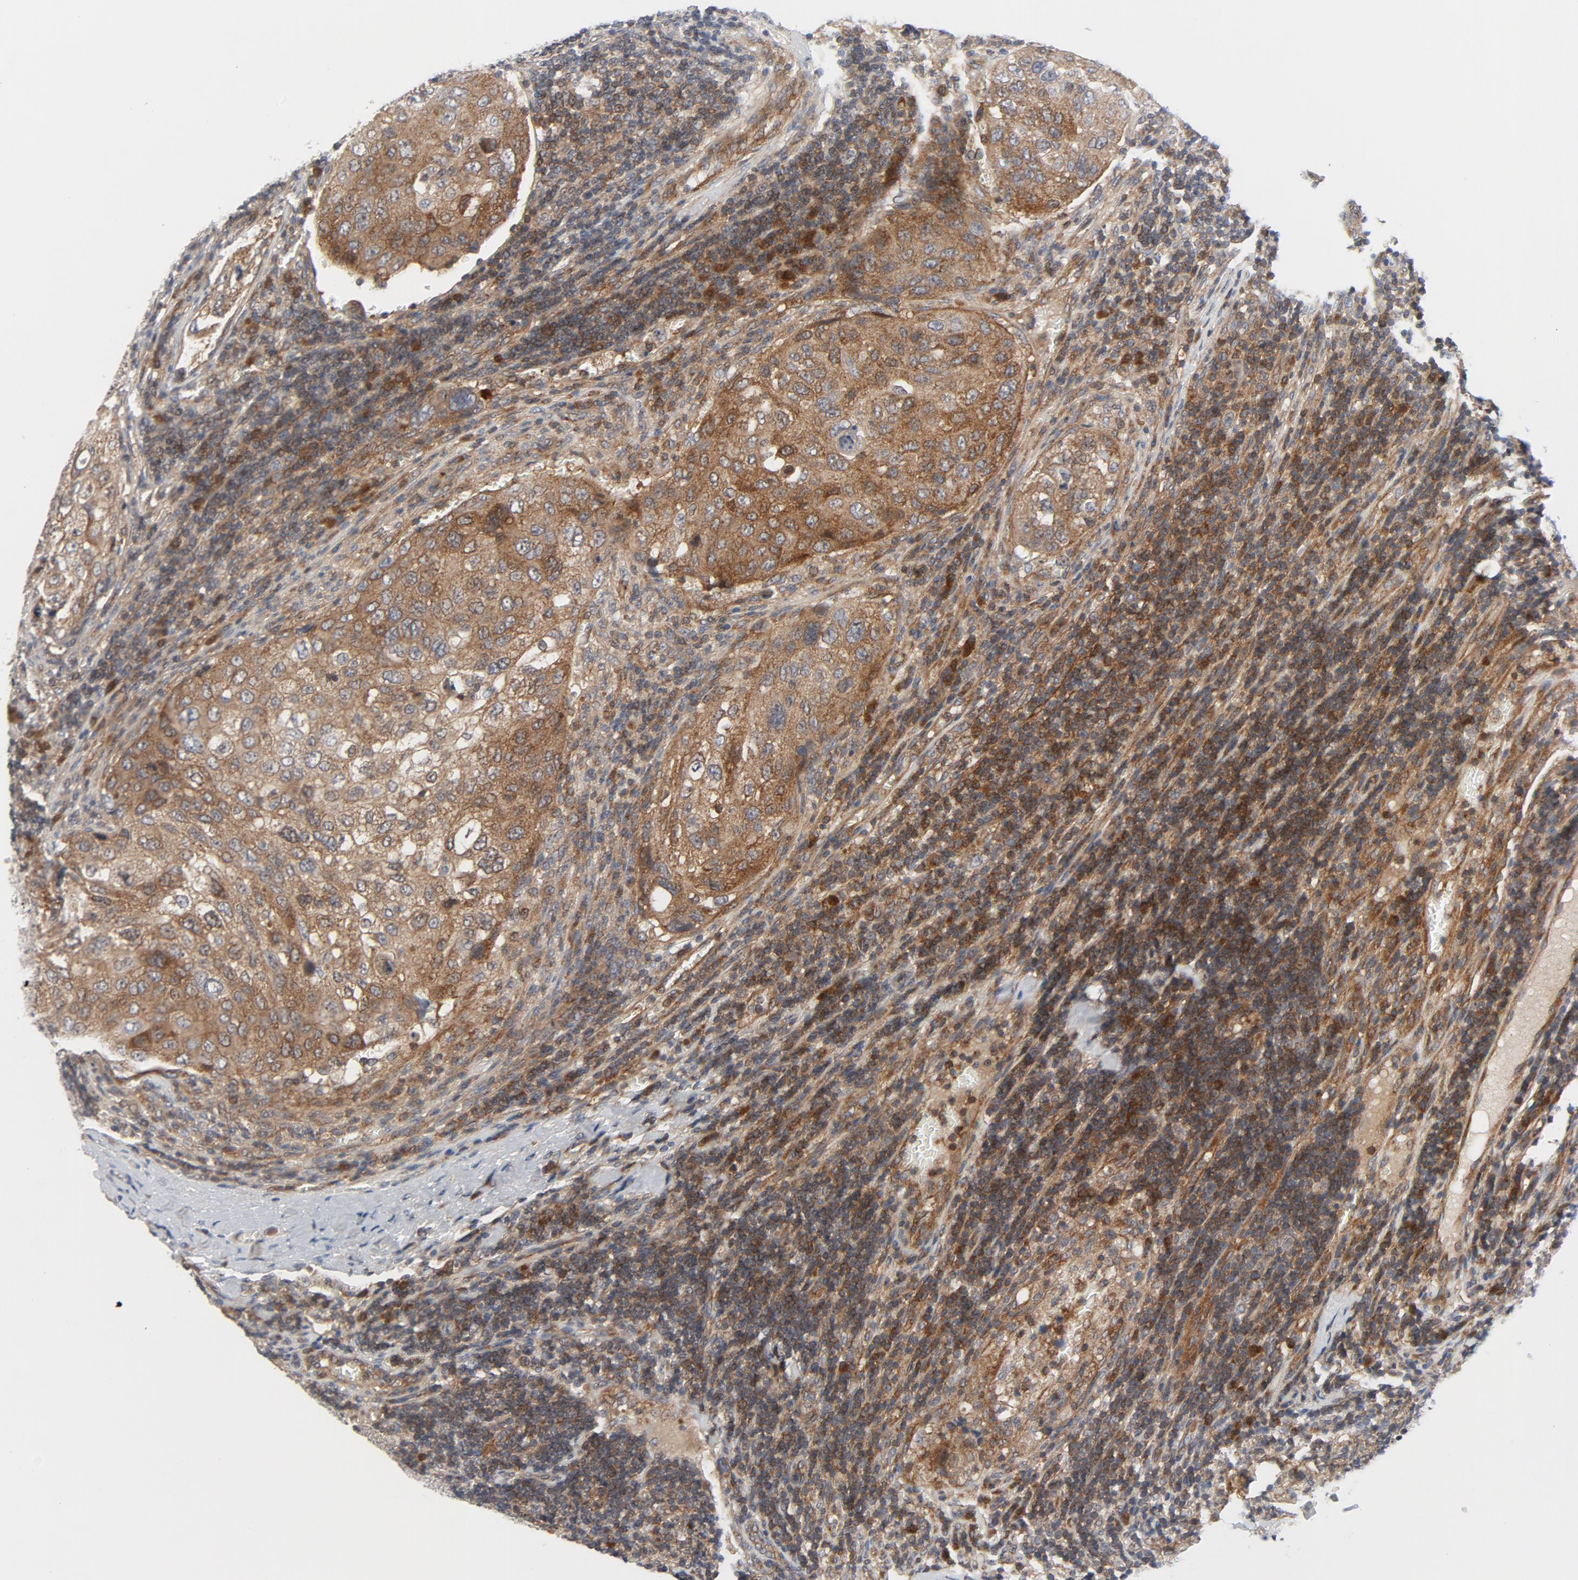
{"staining": {"intensity": "moderate", "quantity": ">75%", "location": "cytoplasmic/membranous"}, "tissue": "urothelial cancer", "cell_type": "Tumor cells", "image_type": "cancer", "snomed": [{"axis": "morphology", "description": "Urothelial carcinoma, High grade"}, {"axis": "topography", "description": "Lymph node"}, {"axis": "topography", "description": "Urinary bladder"}], "caption": "Moderate cytoplasmic/membranous protein expression is present in about >75% of tumor cells in urothelial cancer. (Brightfield microscopy of DAB IHC at high magnification).", "gene": "TSG101", "patient": {"sex": "male", "age": 51}}